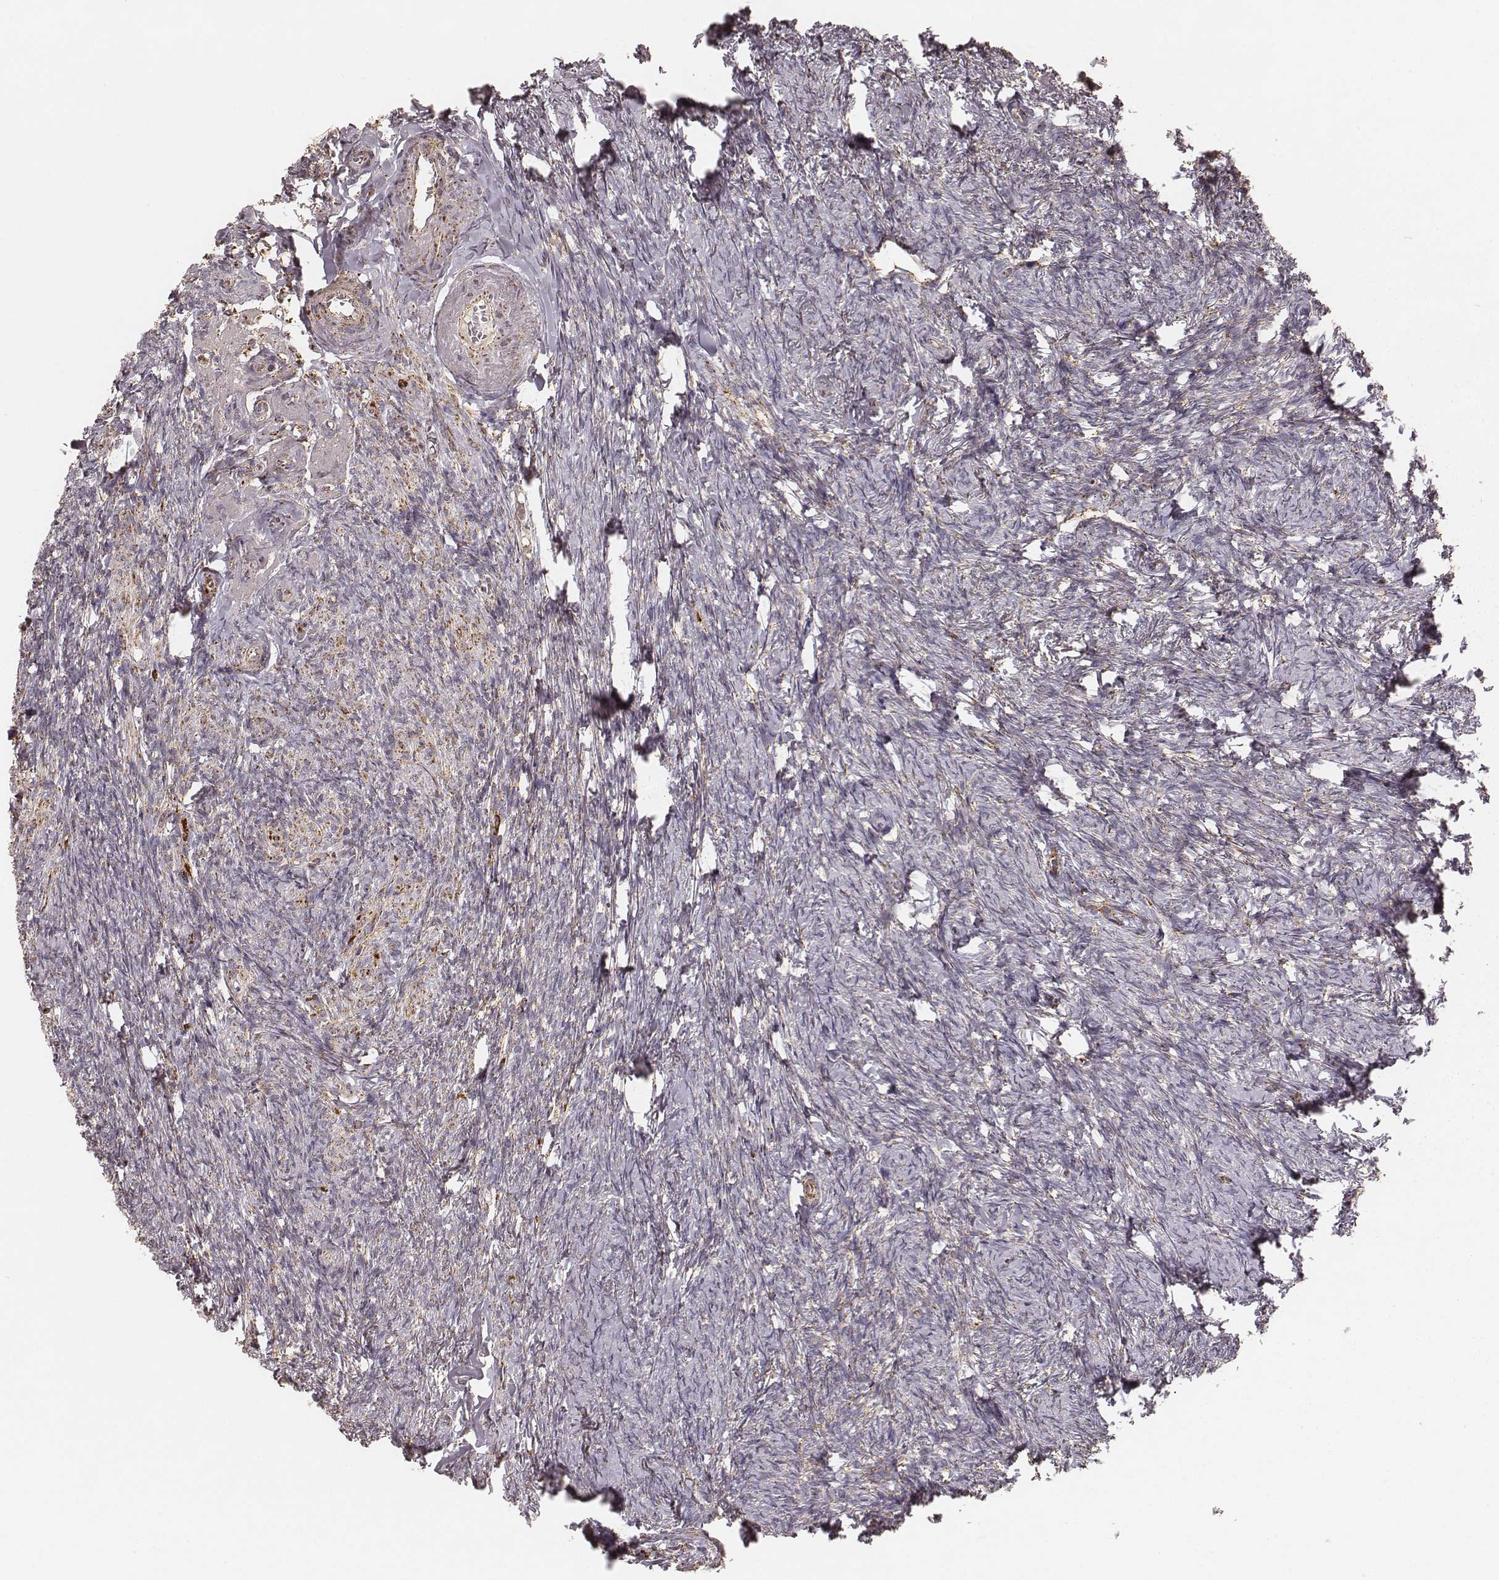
{"staining": {"intensity": "moderate", "quantity": "<25%", "location": "cytoplasmic/membranous"}, "tissue": "ovary", "cell_type": "Ovarian stroma cells", "image_type": "normal", "snomed": [{"axis": "morphology", "description": "Normal tissue, NOS"}, {"axis": "topography", "description": "Ovary"}], "caption": "Brown immunohistochemical staining in unremarkable human ovary exhibits moderate cytoplasmic/membranous positivity in about <25% of ovarian stroma cells. The staining is performed using DAB brown chromogen to label protein expression. The nuclei are counter-stained blue using hematoxylin.", "gene": "CS", "patient": {"sex": "female", "age": 72}}